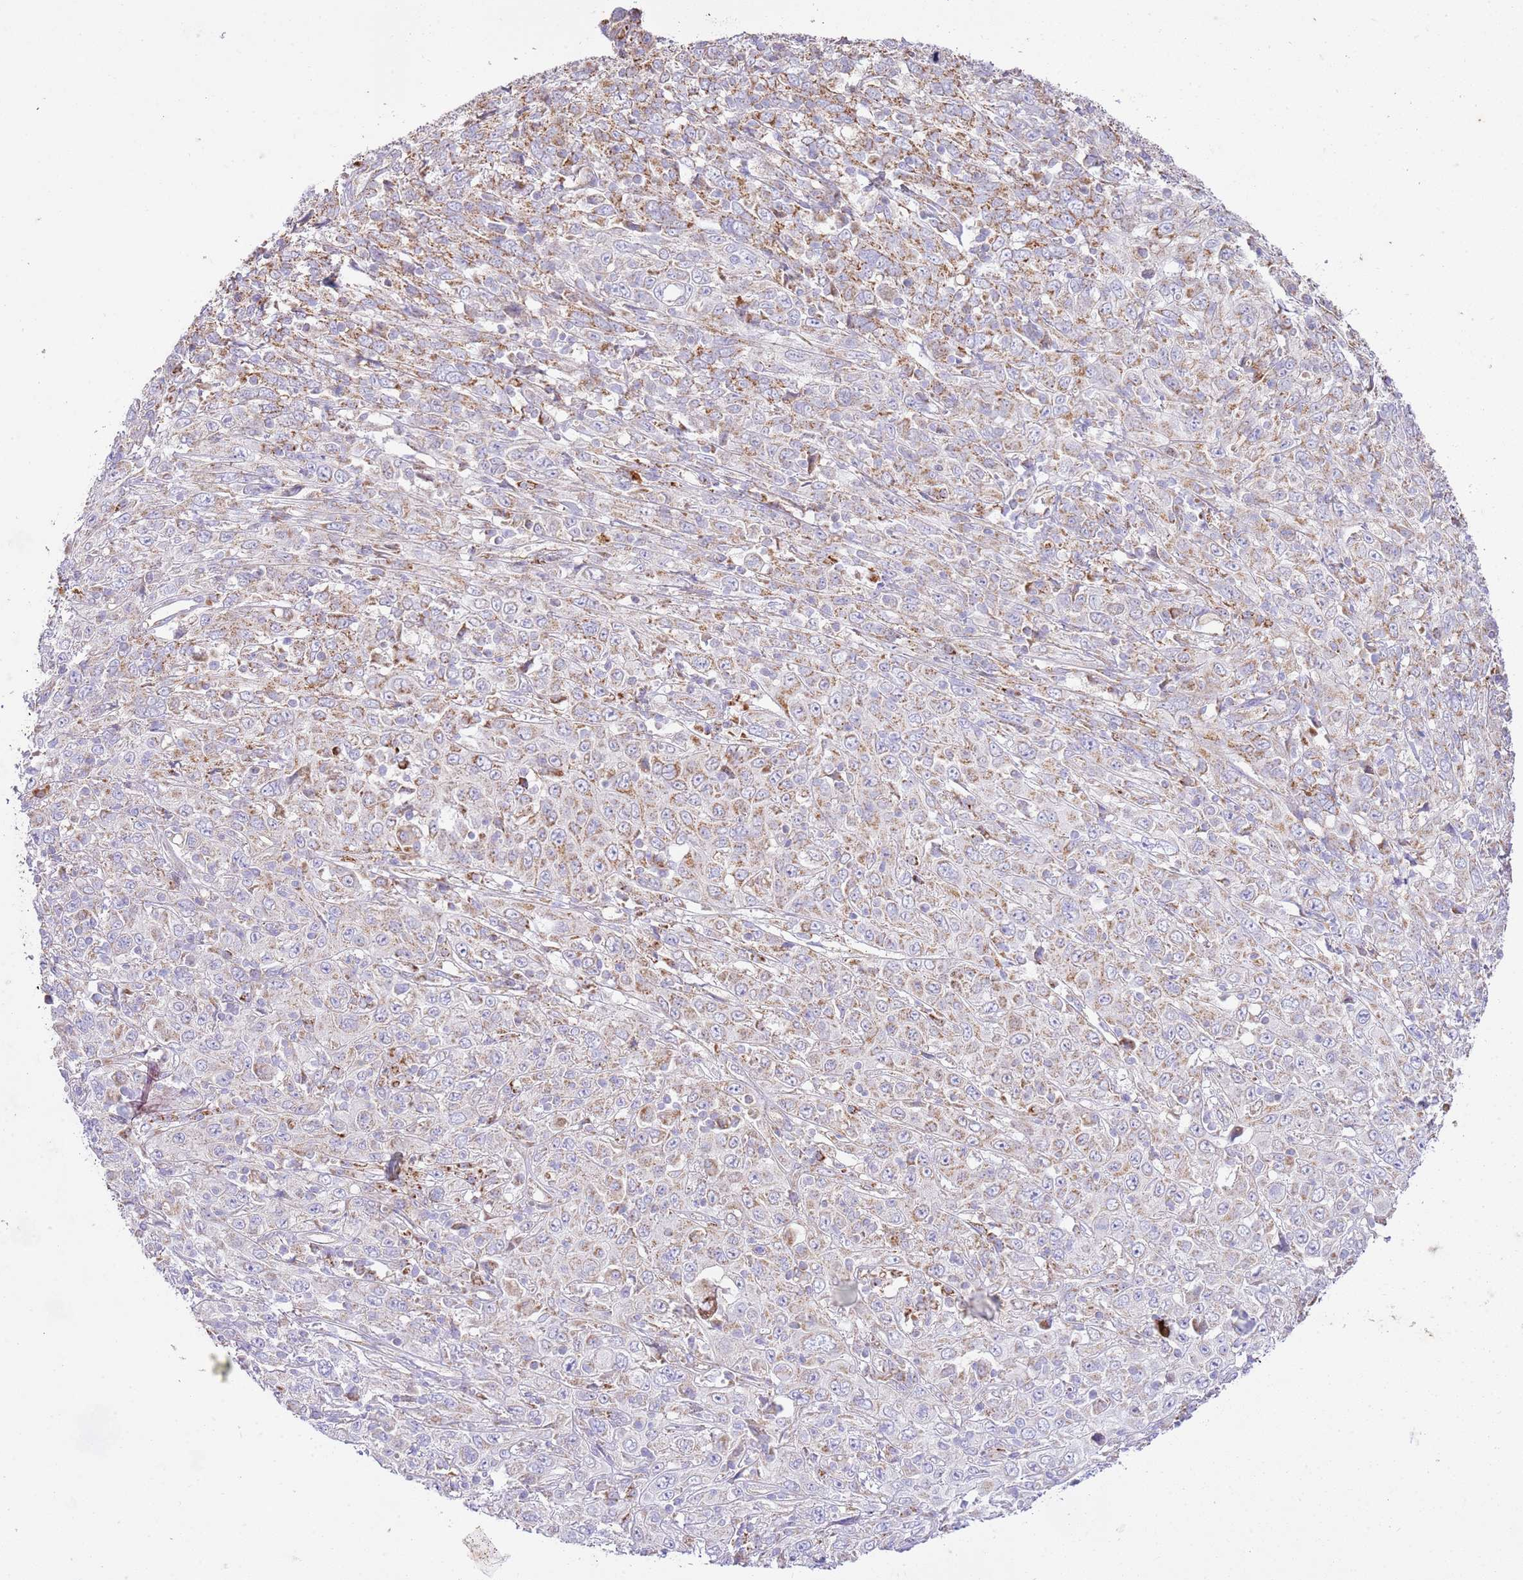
{"staining": {"intensity": "moderate", "quantity": "25%-75%", "location": "cytoplasmic/membranous"}, "tissue": "cervical cancer", "cell_type": "Tumor cells", "image_type": "cancer", "snomed": [{"axis": "morphology", "description": "Squamous cell carcinoma, NOS"}, {"axis": "topography", "description": "Cervix"}], "caption": "Immunohistochemistry (IHC) micrograph of cervical cancer (squamous cell carcinoma) stained for a protein (brown), which displays medium levels of moderate cytoplasmic/membranous expression in approximately 25%-75% of tumor cells.", "gene": "ZBTB39", "patient": {"sex": "female", "age": 46}}